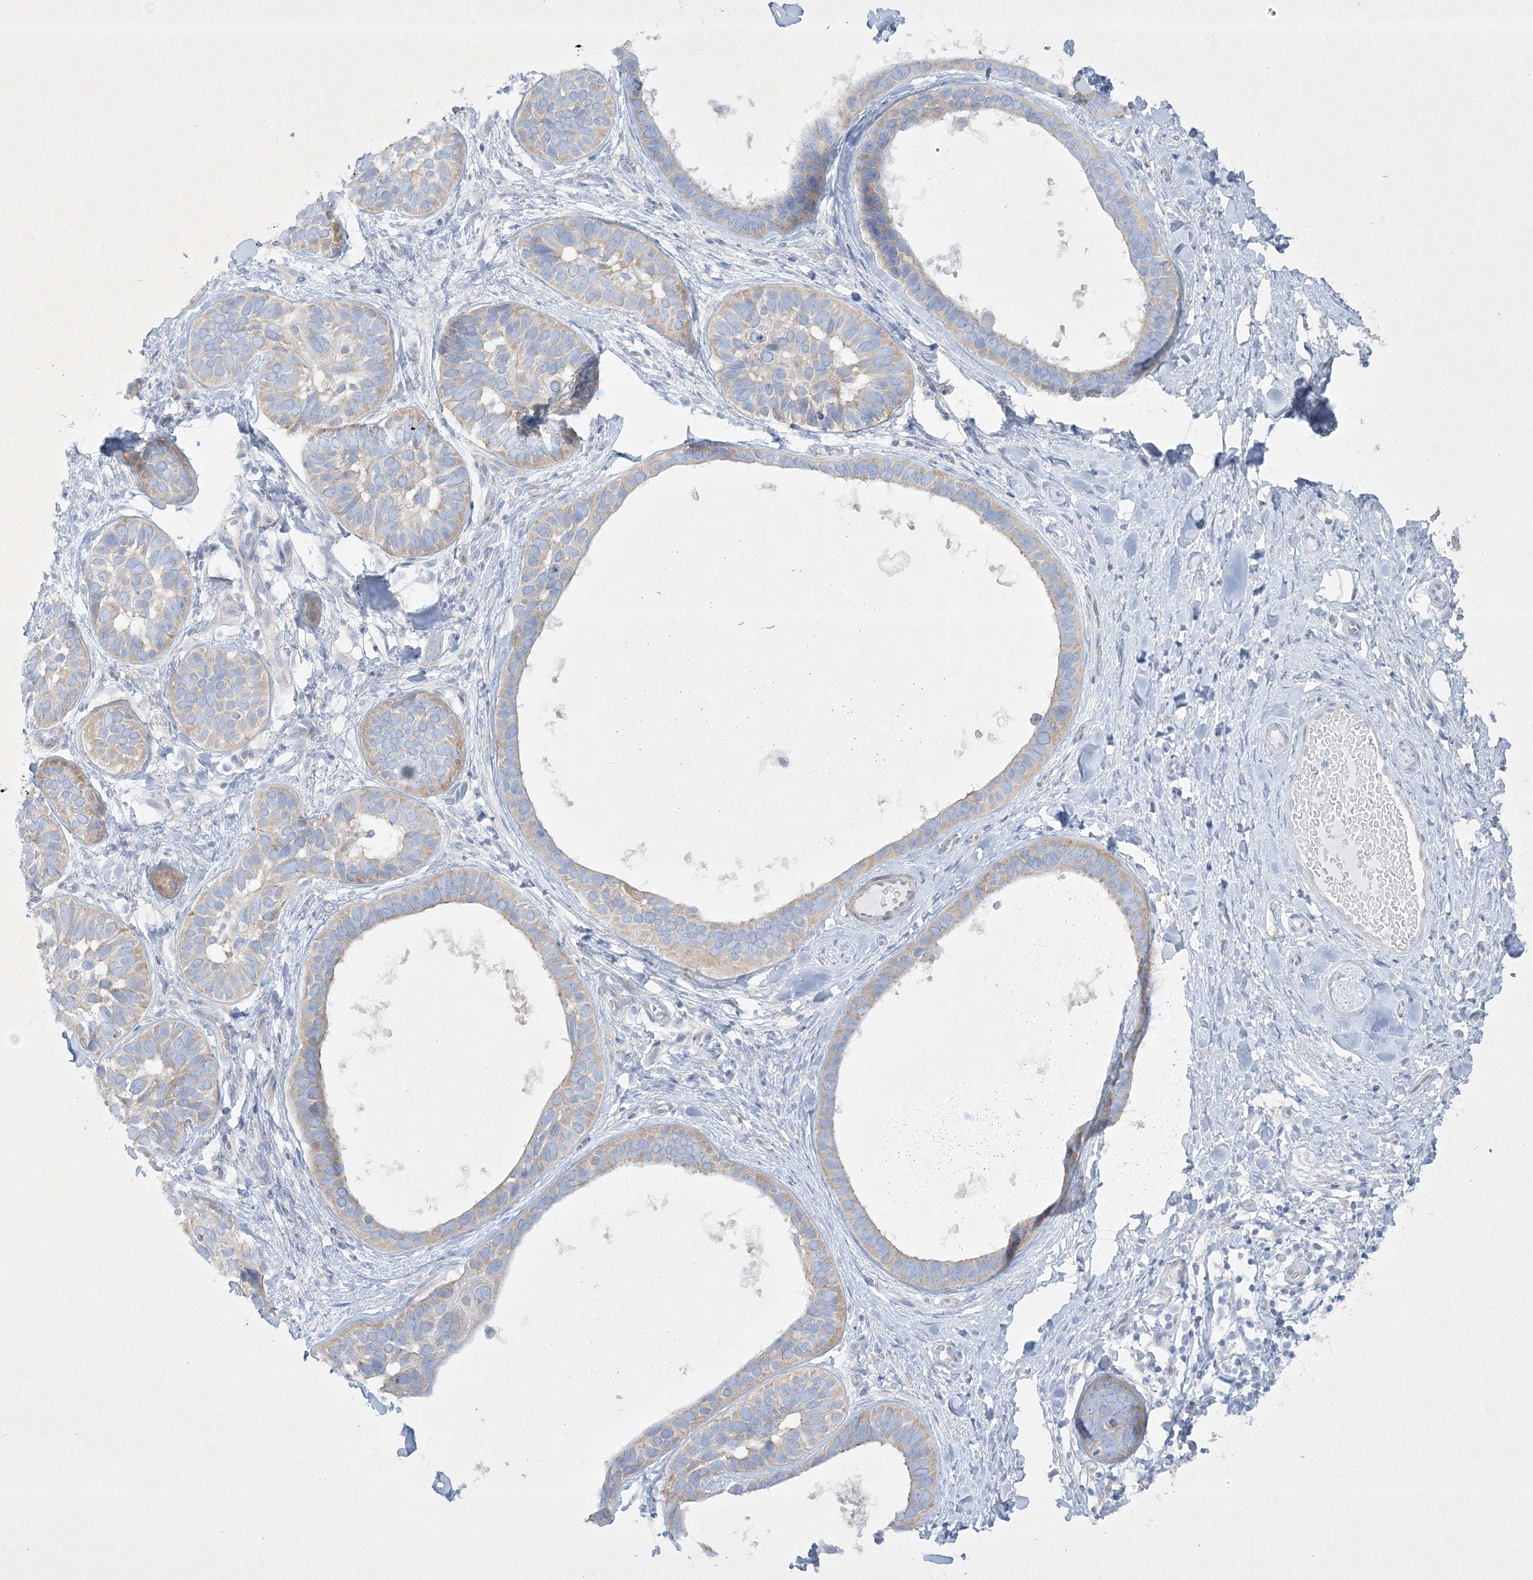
{"staining": {"intensity": "weak", "quantity": ">75%", "location": "cytoplasmic/membranous"}, "tissue": "skin cancer", "cell_type": "Tumor cells", "image_type": "cancer", "snomed": [{"axis": "morphology", "description": "Basal cell carcinoma"}, {"axis": "topography", "description": "Skin"}], "caption": "Skin cancer (basal cell carcinoma) stained for a protein (brown) displays weak cytoplasmic/membranous positive staining in about >75% of tumor cells.", "gene": "FARSB", "patient": {"sex": "male", "age": 62}}